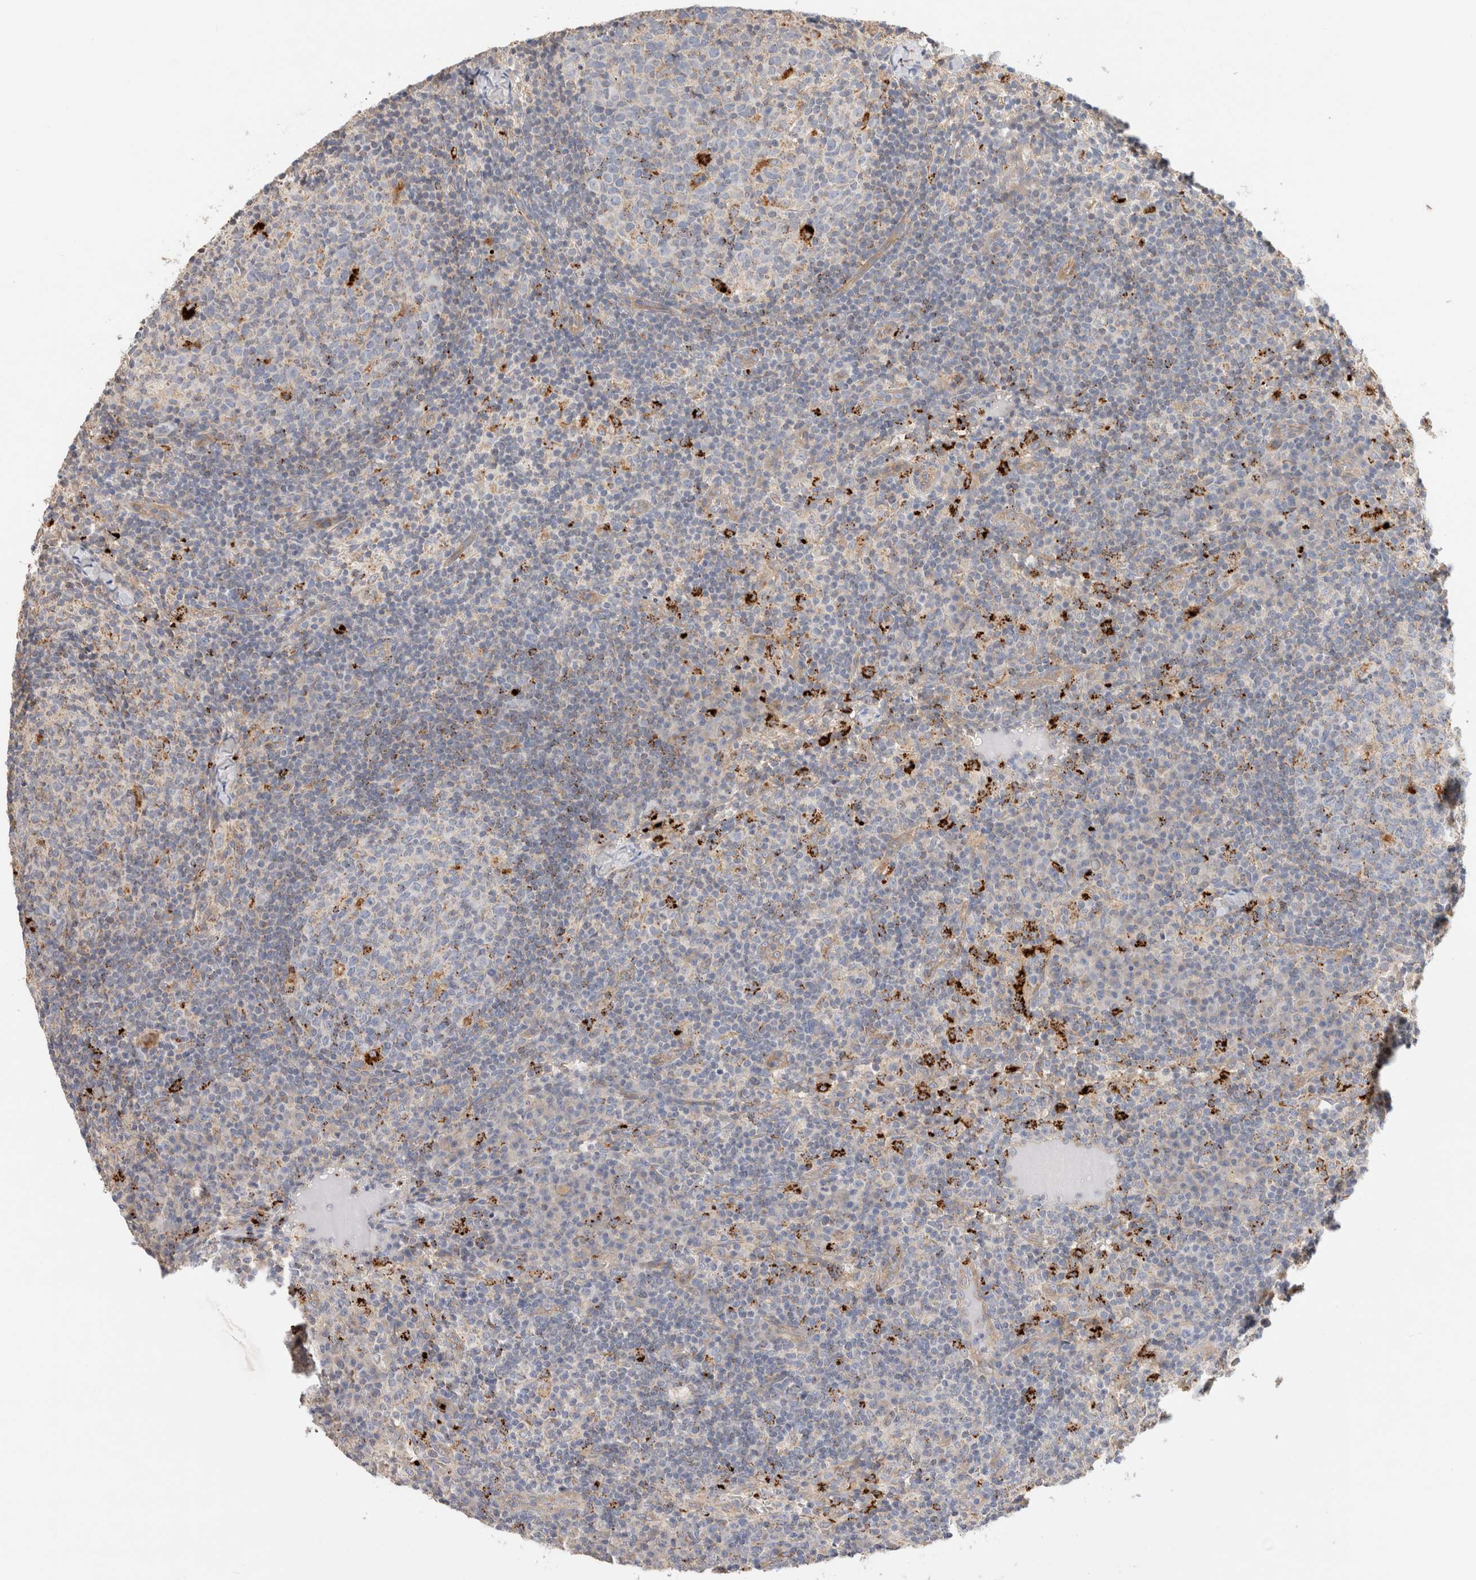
{"staining": {"intensity": "strong", "quantity": "<25%", "location": "cytoplasmic/membranous"}, "tissue": "lymph node", "cell_type": "Germinal center cells", "image_type": "normal", "snomed": [{"axis": "morphology", "description": "Normal tissue, NOS"}, {"axis": "morphology", "description": "Inflammation, NOS"}, {"axis": "topography", "description": "Lymph node"}], "caption": "Benign lymph node reveals strong cytoplasmic/membranous expression in about <25% of germinal center cells, visualized by immunohistochemistry.", "gene": "B3GNTL1", "patient": {"sex": "male", "age": 55}}